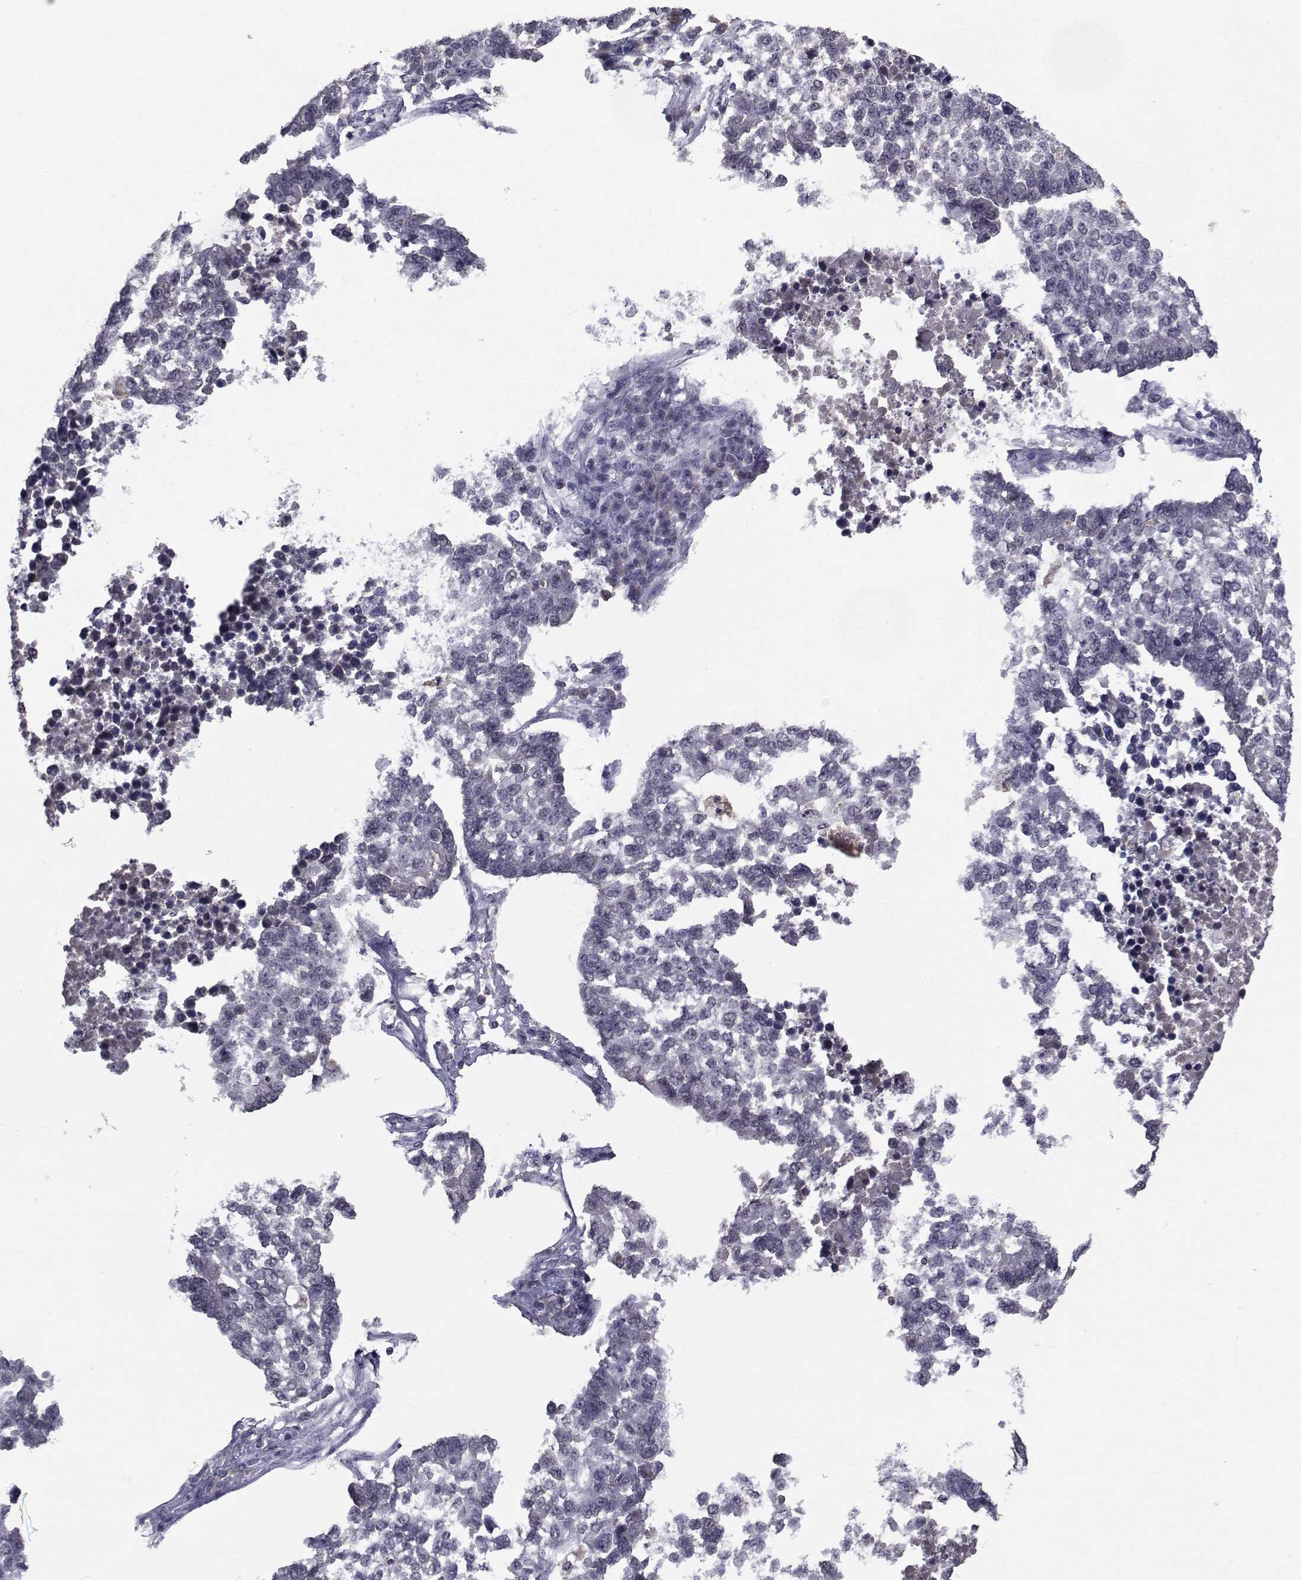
{"staining": {"intensity": "negative", "quantity": "none", "location": "none"}, "tissue": "lung cancer", "cell_type": "Tumor cells", "image_type": "cancer", "snomed": [{"axis": "morphology", "description": "Adenocarcinoma, NOS"}, {"axis": "topography", "description": "Lung"}], "caption": "The histopathology image displays no staining of tumor cells in adenocarcinoma (lung).", "gene": "CYP2S1", "patient": {"sex": "male", "age": 57}}